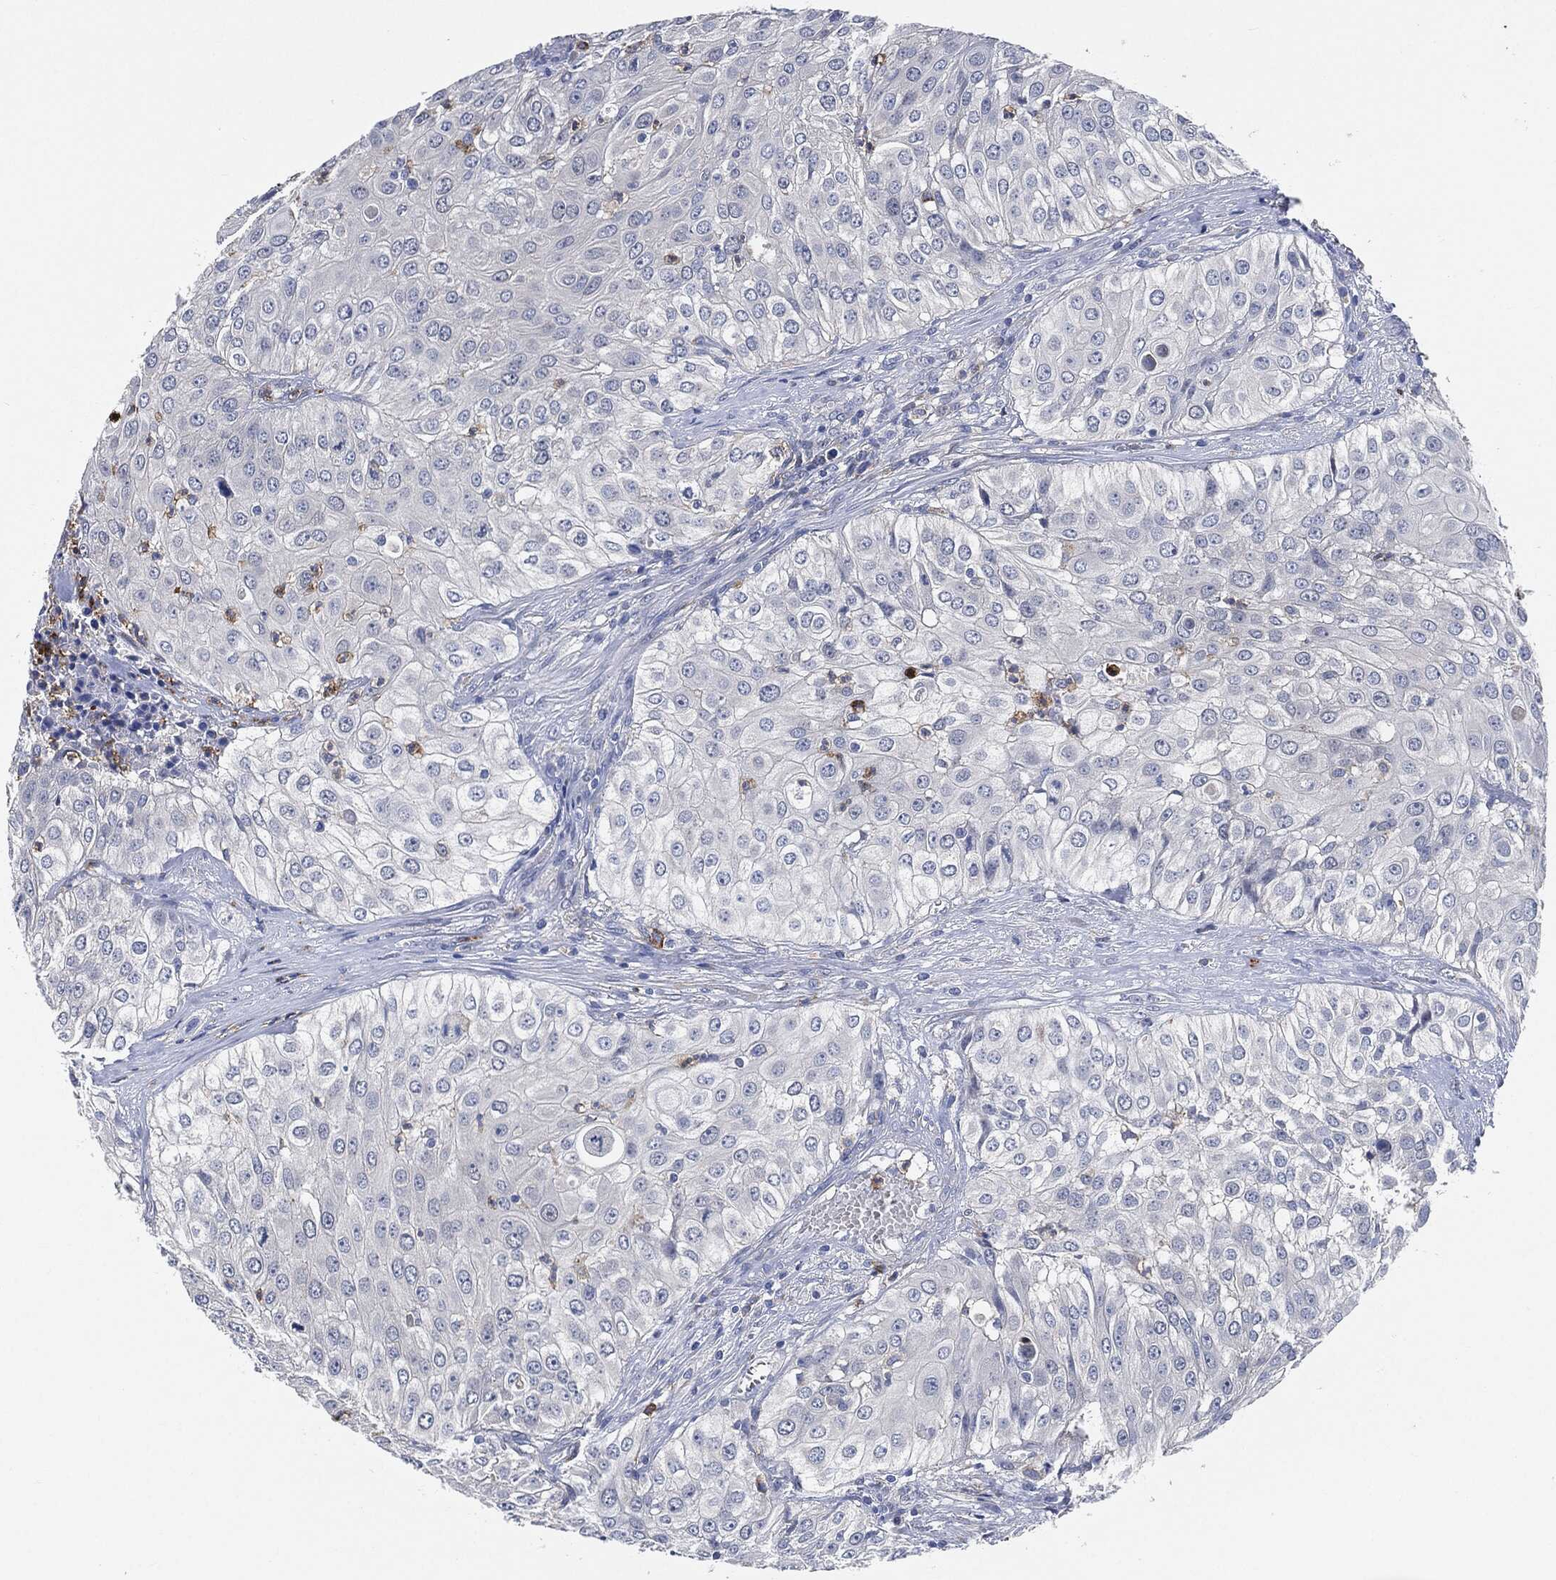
{"staining": {"intensity": "negative", "quantity": "none", "location": "none"}, "tissue": "urothelial cancer", "cell_type": "Tumor cells", "image_type": "cancer", "snomed": [{"axis": "morphology", "description": "Urothelial carcinoma, High grade"}, {"axis": "topography", "description": "Urinary bladder"}], "caption": "Tumor cells show no significant expression in urothelial cancer.", "gene": "VSIG4", "patient": {"sex": "female", "age": 79}}